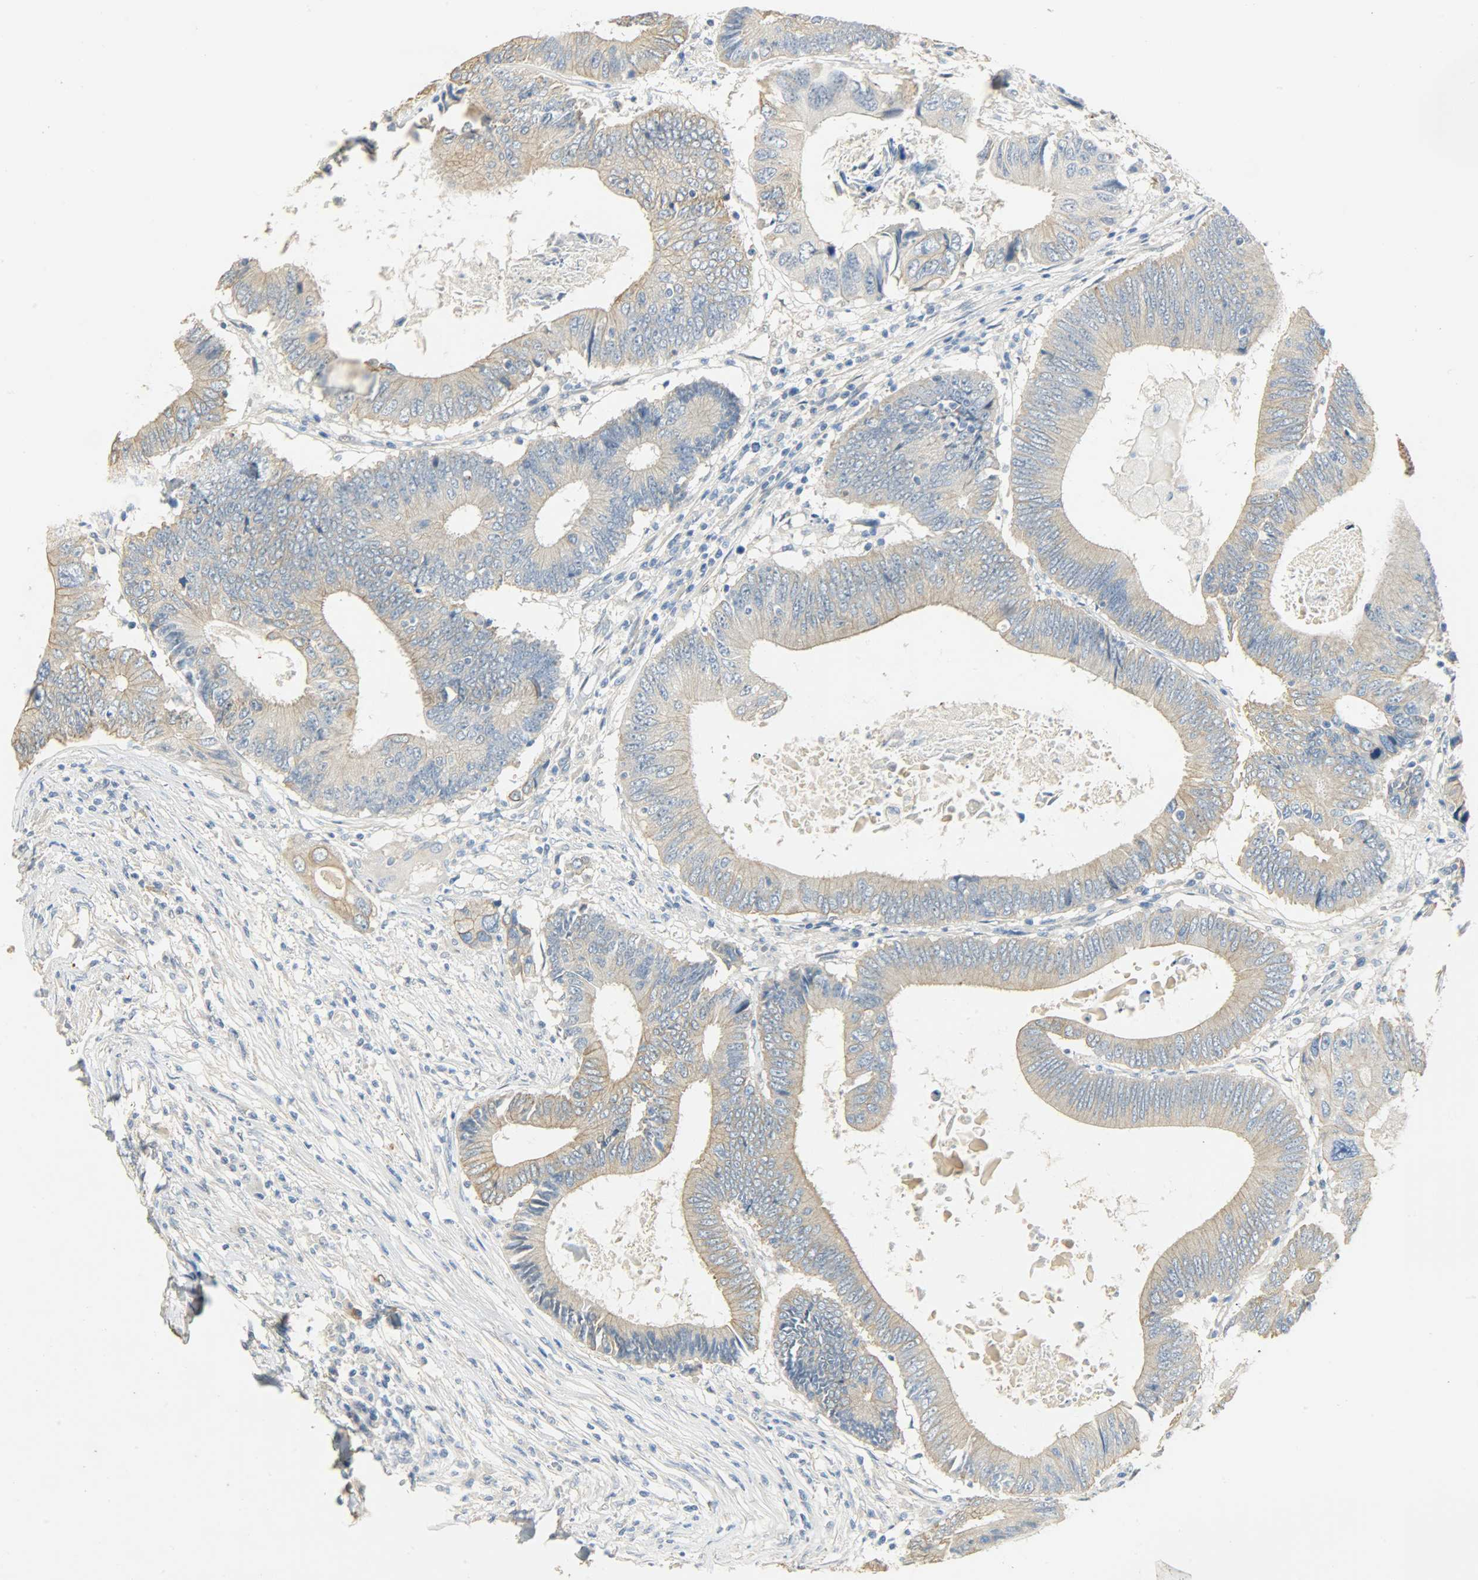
{"staining": {"intensity": "moderate", "quantity": "25%-75%", "location": "cytoplasmic/membranous"}, "tissue": "colorectal cancer", "cell_type": "Tumor cells", "image_type": "cancer", "snomed": [{"axis": "morphology", "description": "Adenocarcinoma, NOS"}, {"axis": "topography", "description": "Colon"}], "caption": "IHC of human colorectal cancer (adenocarcinoma) exhibits medium levels of moderate cytoplasmic/membranous positivity in approximately 25%-75% of tumor cells. (Stains: DAB (3,3'-diaminobenzidine) in brown, nuclei in blue, Microscopy: brightfield microscopy at high magnification).", "gene": "USP13", "patient": {"sex": "female", "age": 78}}